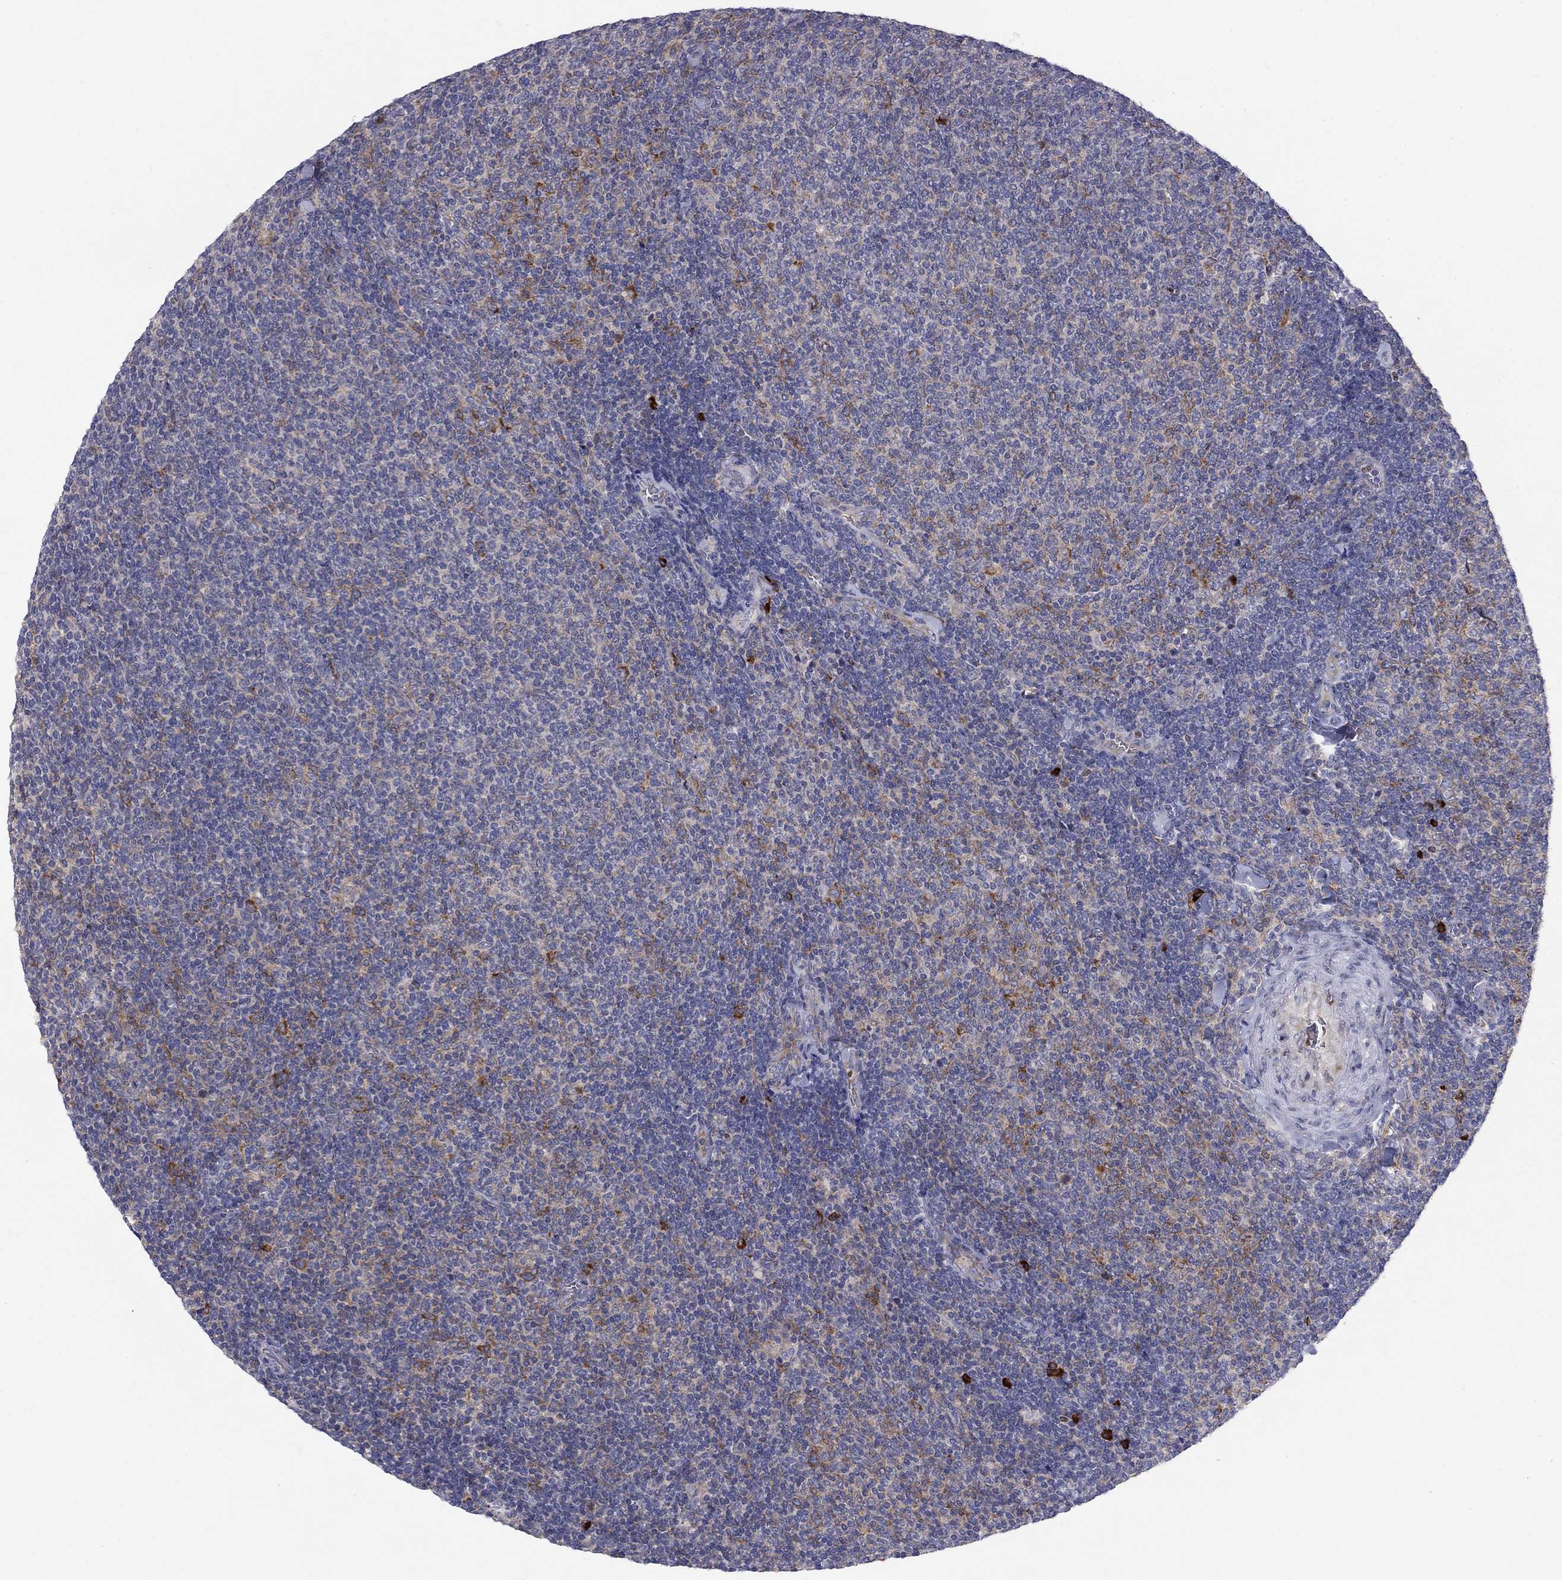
{"staining": {"intensity": "negative", "quantity": "none", "location": "none"}, "tissue": "lymphoma", "cell_type": "Tumor cells", "image_type": "cancer", "snomed": [{"axis": "morphology", "description": "Malignant lymphoma, non-Hodgkin's type, Low grade"}, {"axis": "topography", "description": "Lymph node"}], "caption": "There is no significant staining in tumor cells of low-grade malignant lymphoma, non-Hodgkin's type.", "gene": "PABPC4", "patient": {"sex": "male", "age": 52}}